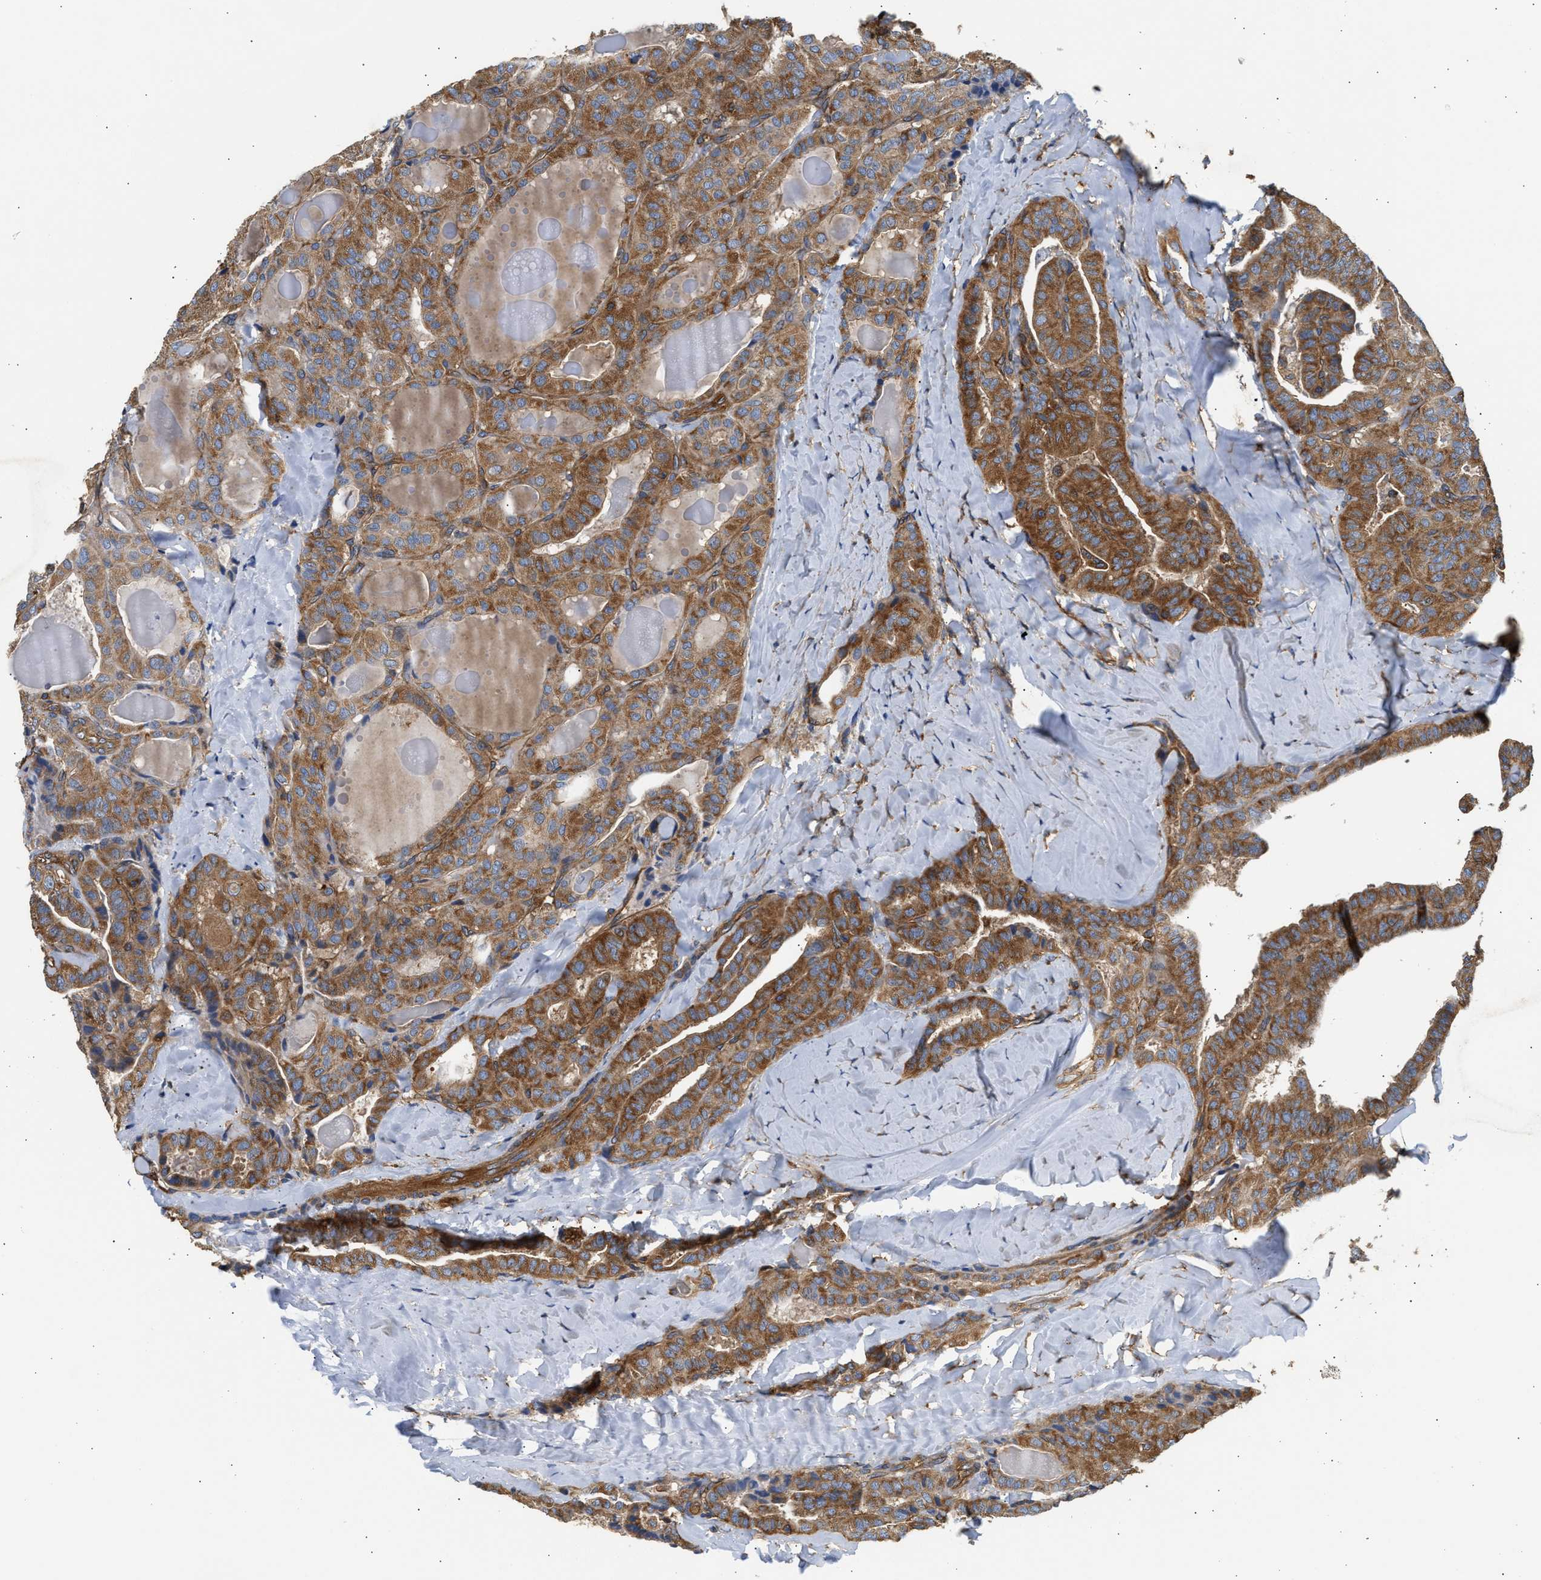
{"staining": {"intensity": "moderate", "quantity": ">75%", "location": "cytoplasmic/membranous"}, "tissue": "thyroid cancer", "cell_type": "Tumor cells", "image_type": "cancer", "snomed": [{"axis": "morphology", "description": "Papillary adenocarcinoma, NOS"}, {"axis": "topography", "description": "Thyroid gland"}], "caption": "A histopathology image showing moderate cytoplasmic/membranous staining in about >75% of tumor cells in thyroid cancer, as visualized by brown immunohistochemical staining.", "gene": "SAMD9L", "patient": {"sex": "male", "age": 77}}